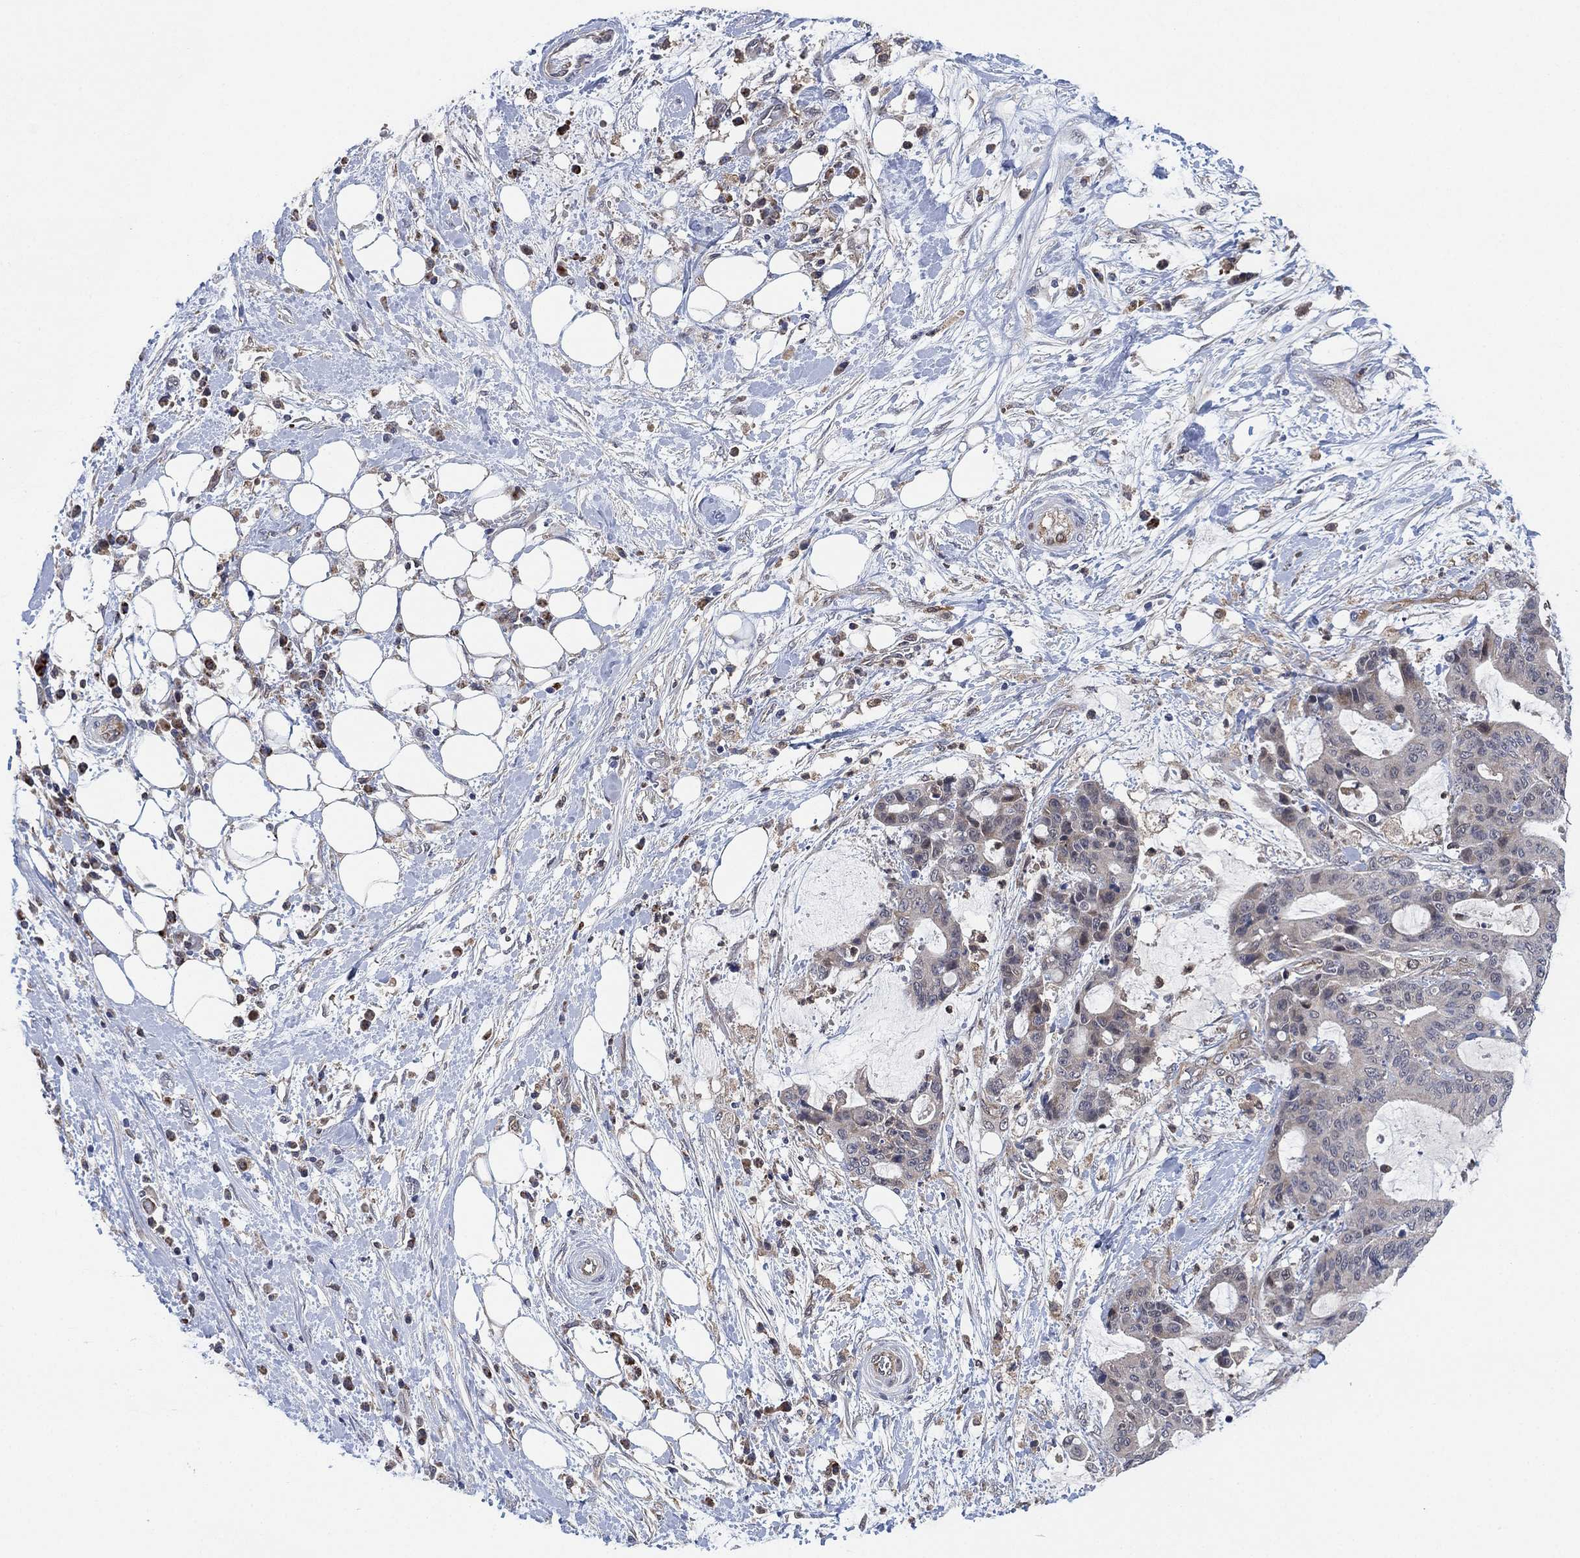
{"staining": {"intensity": "negative", "quantity": "none", "location": "none"}, "tissue": "liver cancer", "cell_type": "Tumor cells", "image_type": "cancer", "snomed": [{"axis": "morphology", "description": "Cholangiocarcinoma"}, {"axis": "topography", "description": "Liver"}], "caption": "IHC image of human liver cancer stained for a protein (brown), which demonstrates no staining in tumor cells. Nuclei are stained in blue.", "gene": "FES", "patient": {"sex": "female", "age": 73}}